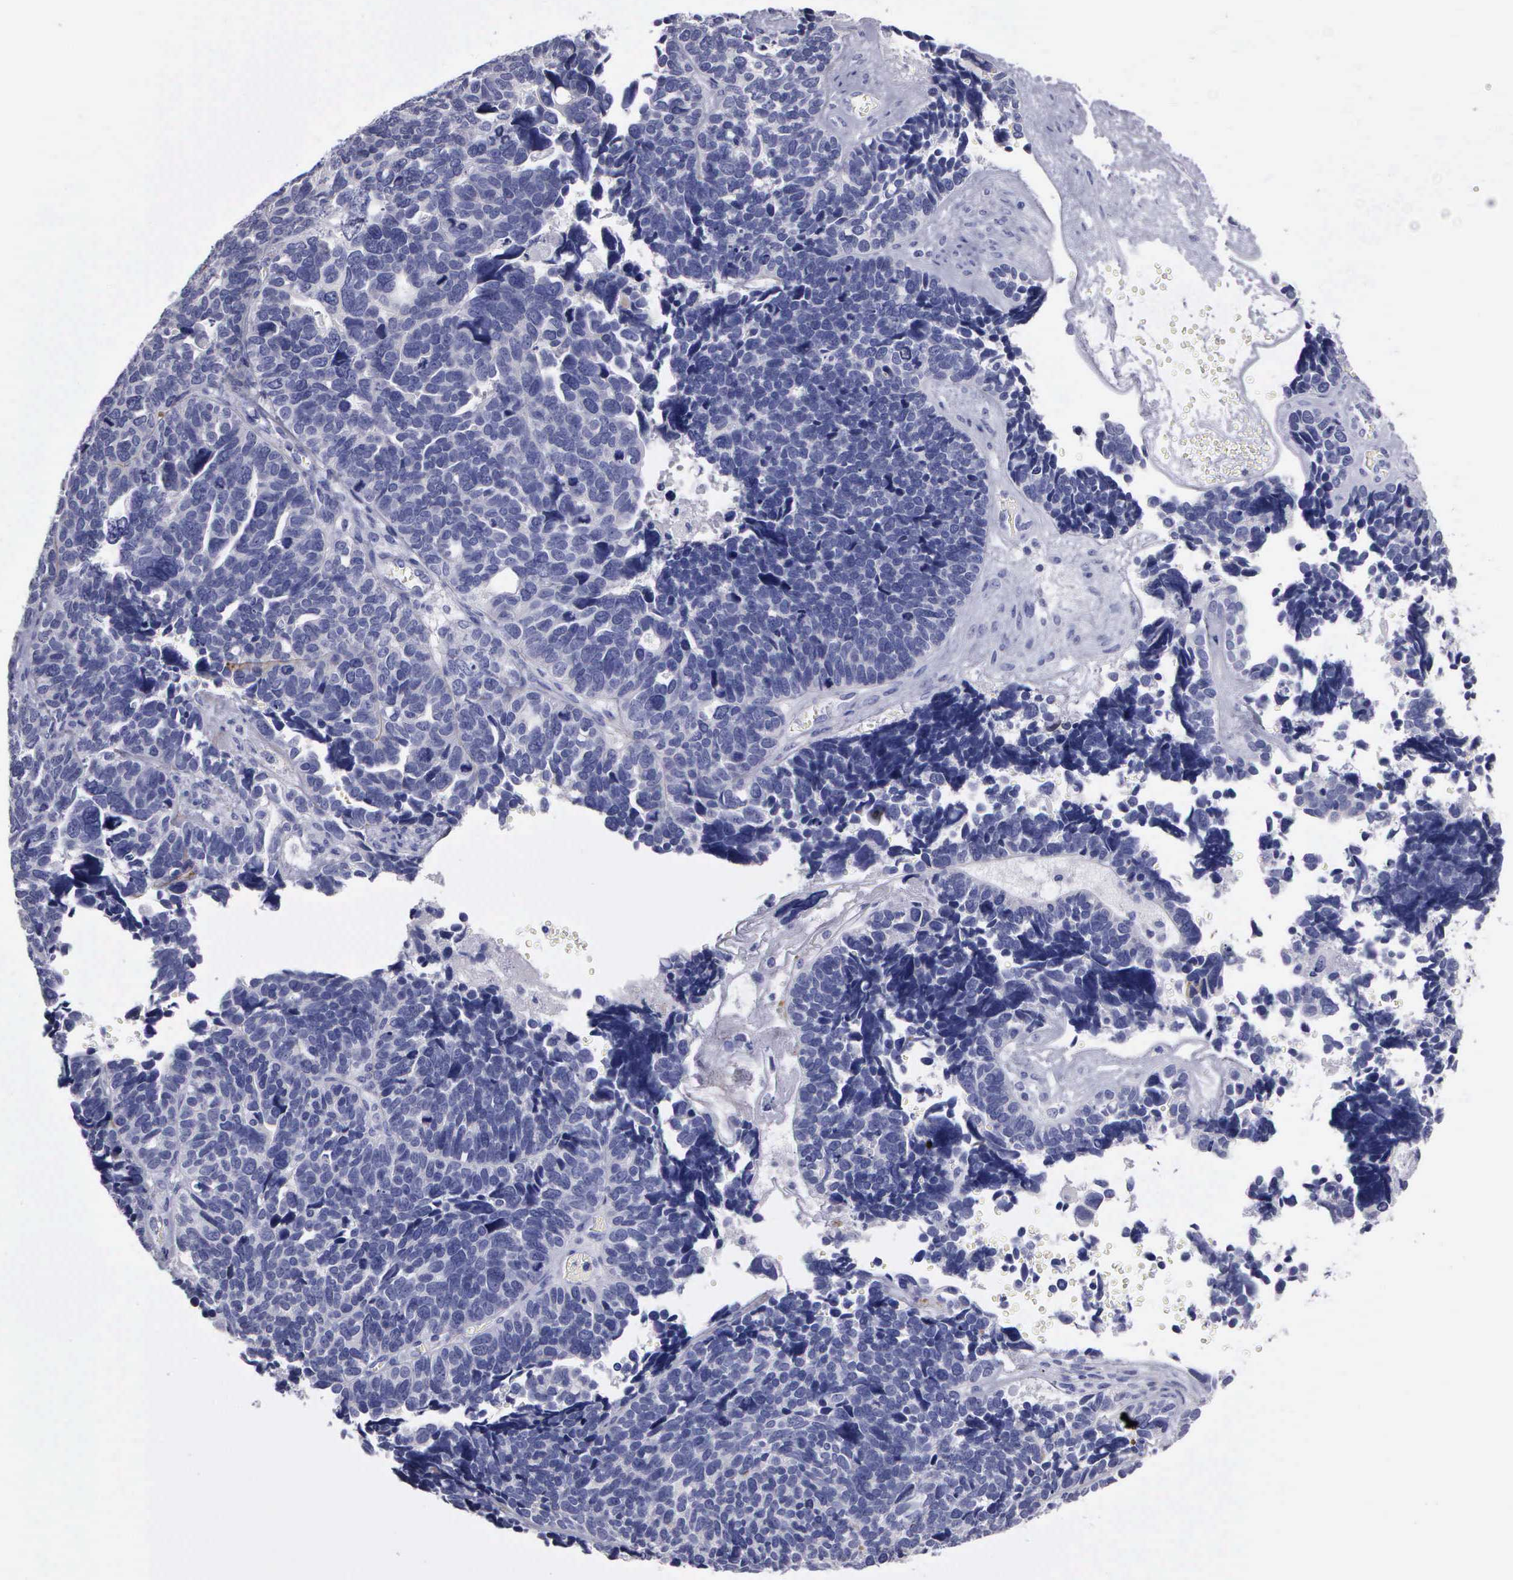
{"staining": {"intensity": "negative", "quantity": "none", "location": "none"}, "tissue": "ovarian cancer", "cell_type": "Tumor cells", "image_type": "cancer", "snomed": [{"axis": "morphology", "description": "Cystadenocarcinoma, serous, NOS"}, {"axis": "topography", "description": "Ovary"}], "caption": "An immunohistochemistry micrograph of ovarian serous cystadenocarcinoma is shown. There is no staining in tumor cells of ovarian serous cystadenocarcinoma.", "gene": "FBLN5", "patient": {"sex": "female", "age": 77}}